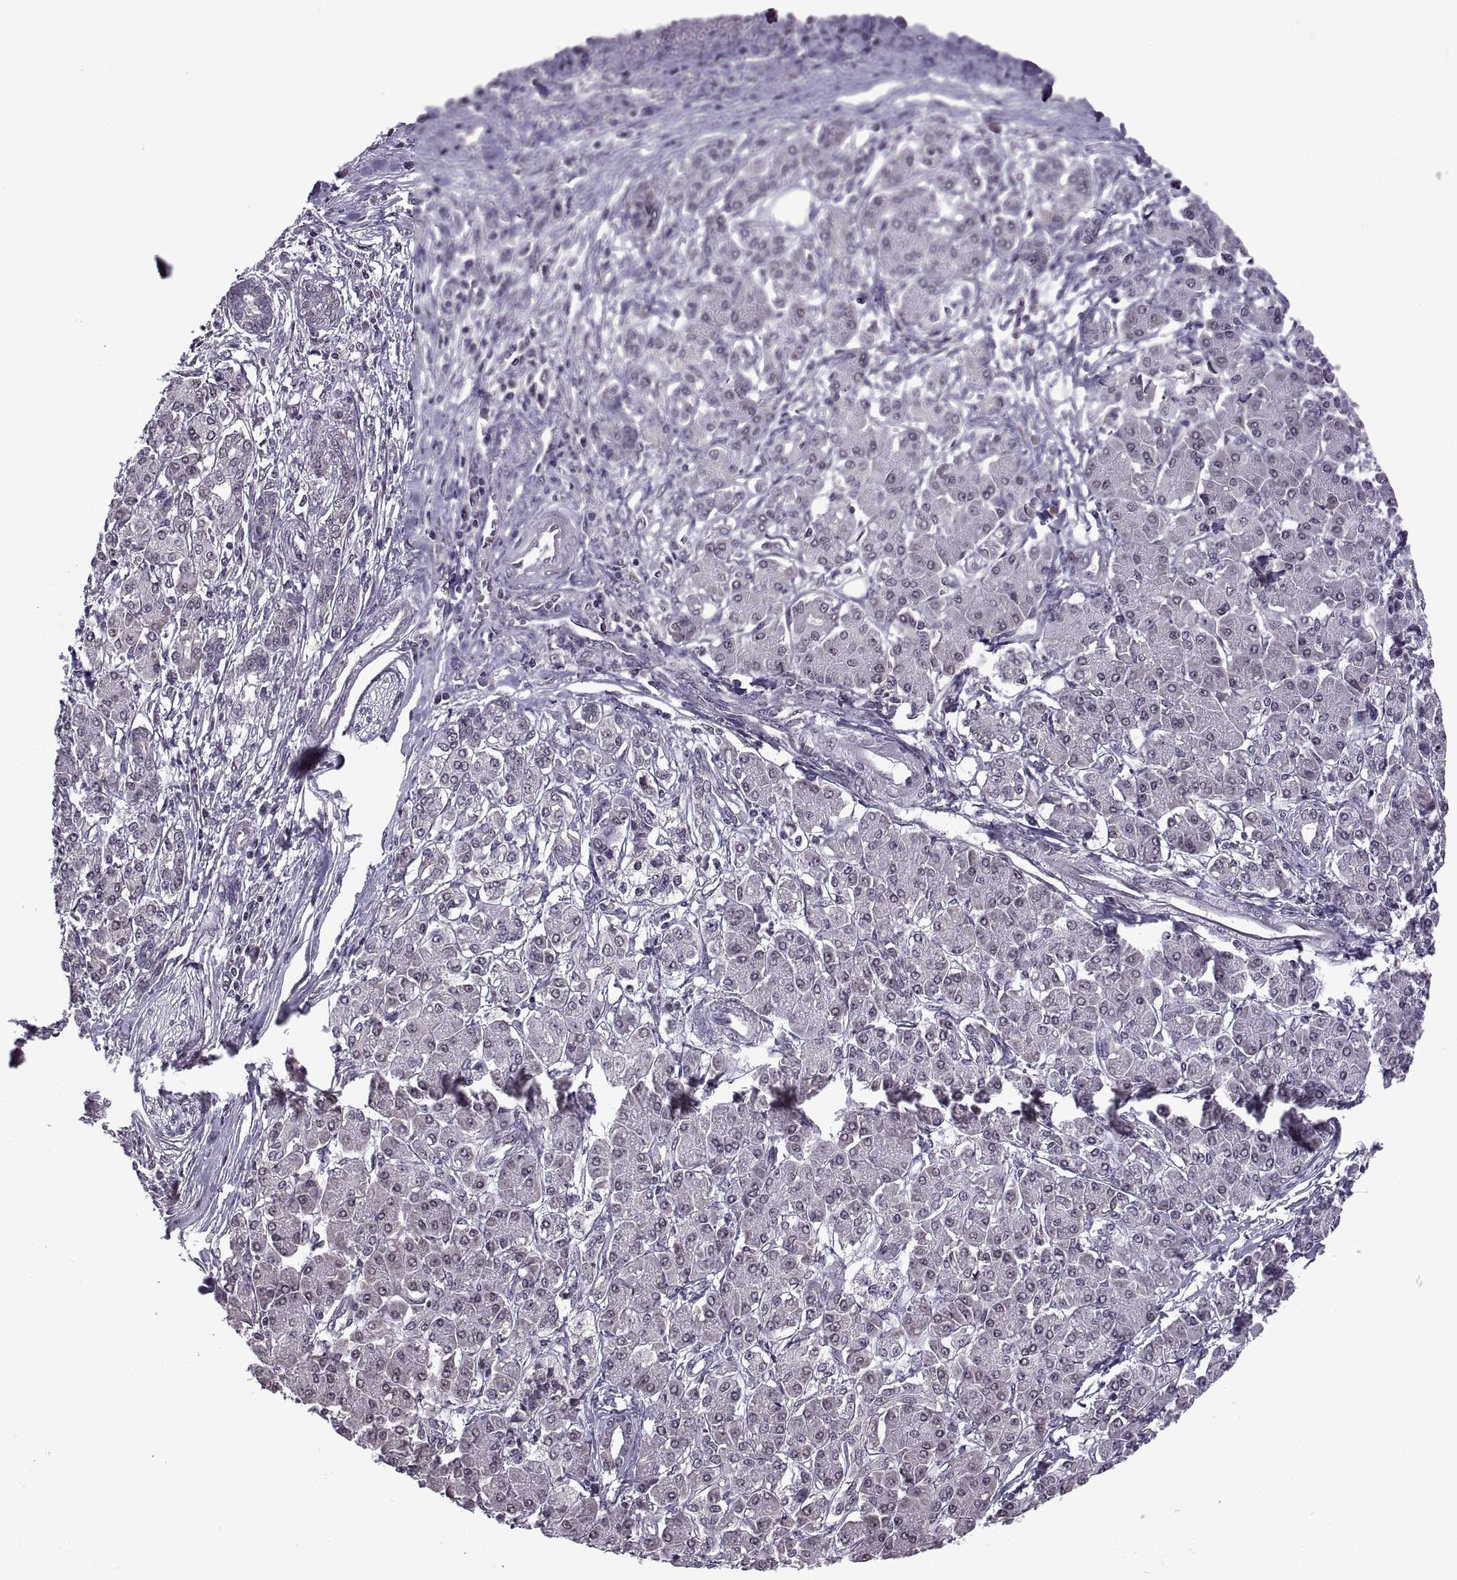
{"staining": {"intensity": "negative", "quantity": "none", "location": "none"}, "tissue": "pancreatic cancer", "cell_type": "Tumor cells", "image_type": "cancer", "snomed": [{"axis": "morphology", "description": "Adenocarcinoma, NOS"}, {"axis": "topography", "description": "Pancreas"}], "caption": "Tumor cells show no significant protein positivity in pancreatic cancer. (DAB immunohistochemistry (IHC), high magnification).", "gene": "INTS3", "patient": {"sex": "female", "age": 68}}